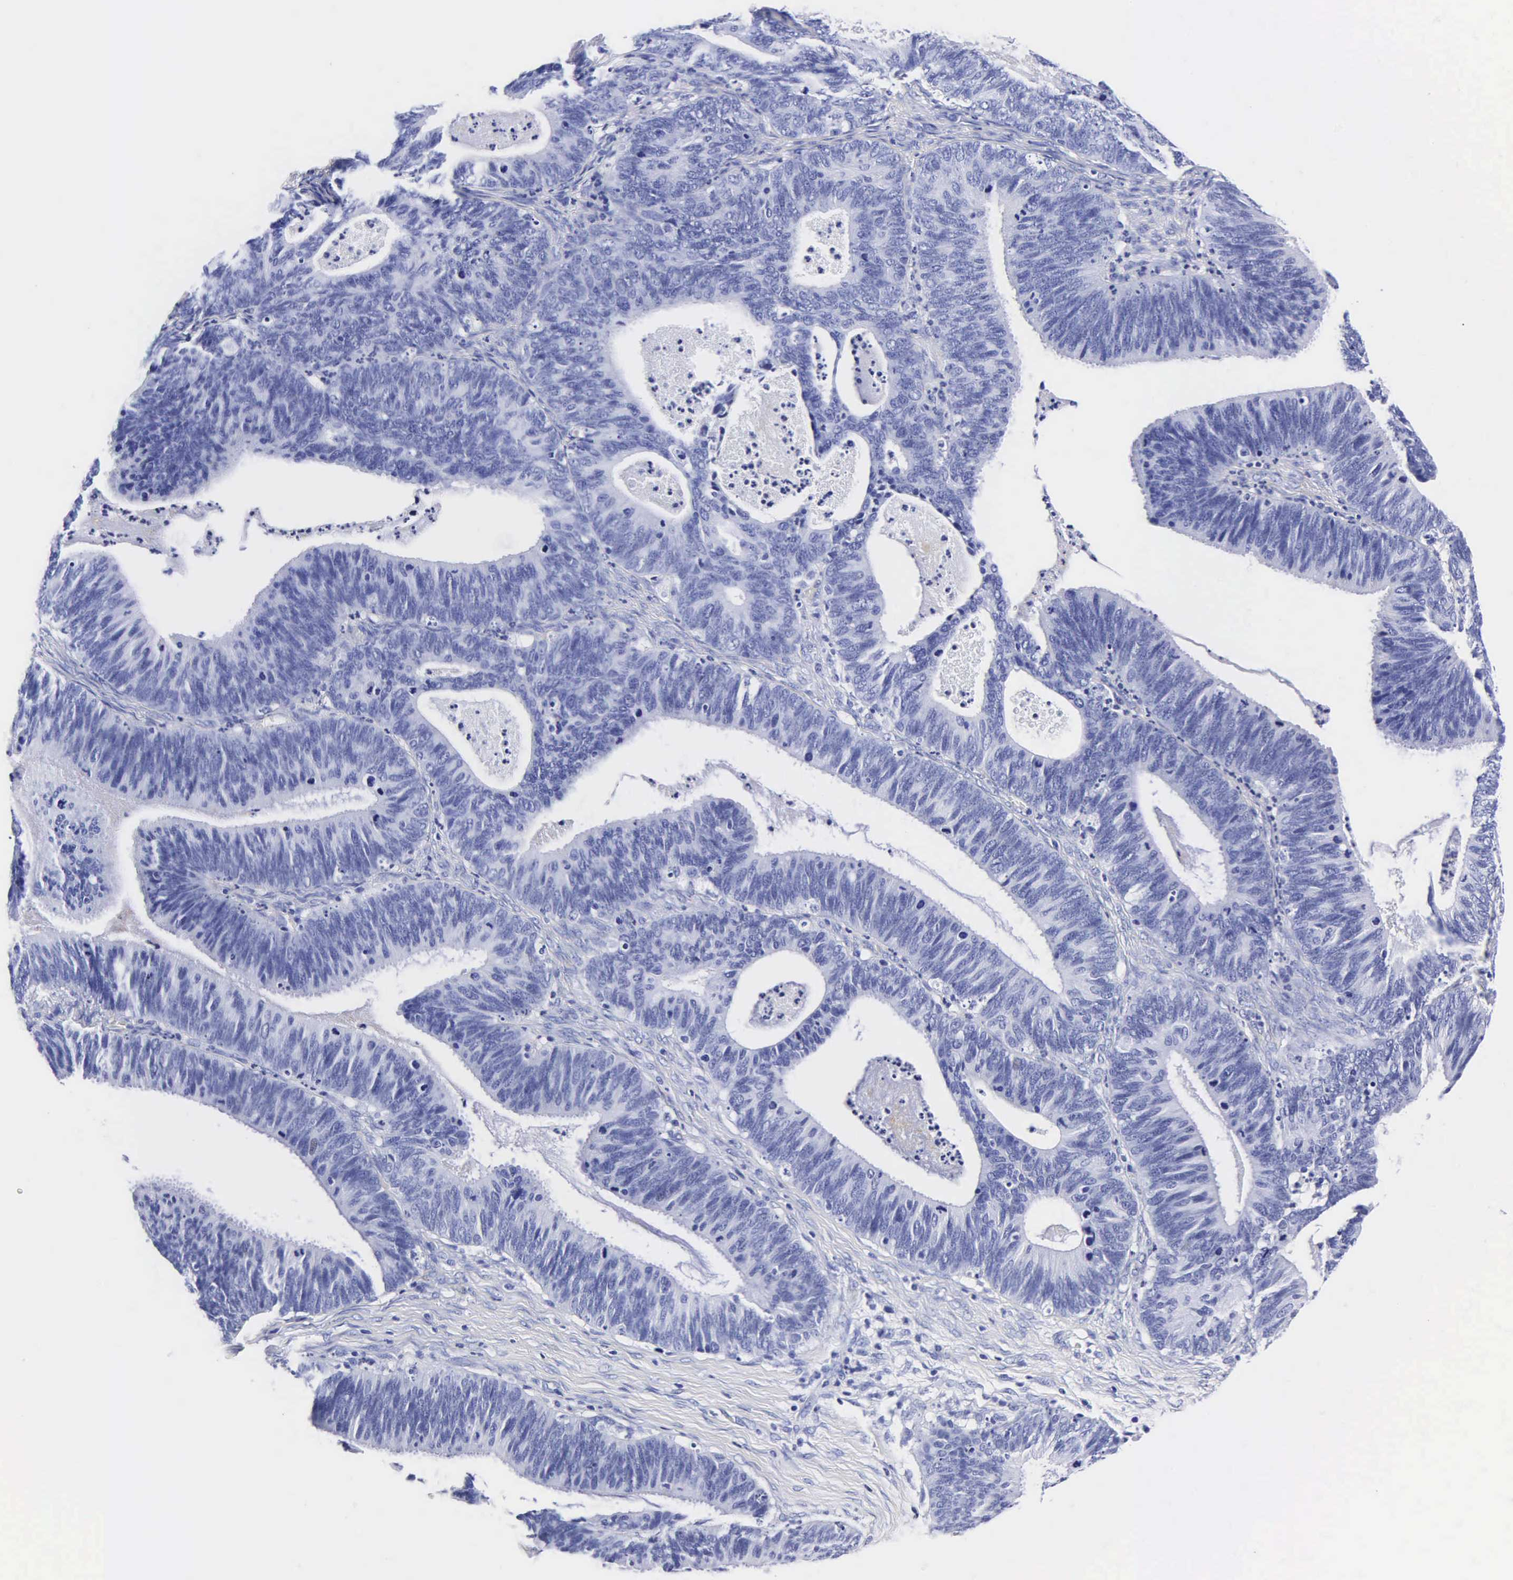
{"staining": {"intensity": "negative", "quantity": "none", "location": "none"}, "tissue": "ovarian cancer", "cell_type": "Tumor cells", "image_type": "cancer", "snomed": [{"axis": "morphology", "description": "Carcinoma, endometroid"}, {"axis": "topography", "description": "Ovary"}], "caption": "Immunohistochemical staining of human ovarian cancer shows no significant staining in tumor cells. Brightfield microscopy of IHC stained with DAB (3,3'-diaminobenzidine) (brown) and hematoxylin (blue), captured at high magnification.", "gene": "MB", "patient": {"sex": "female", "age": 52}}